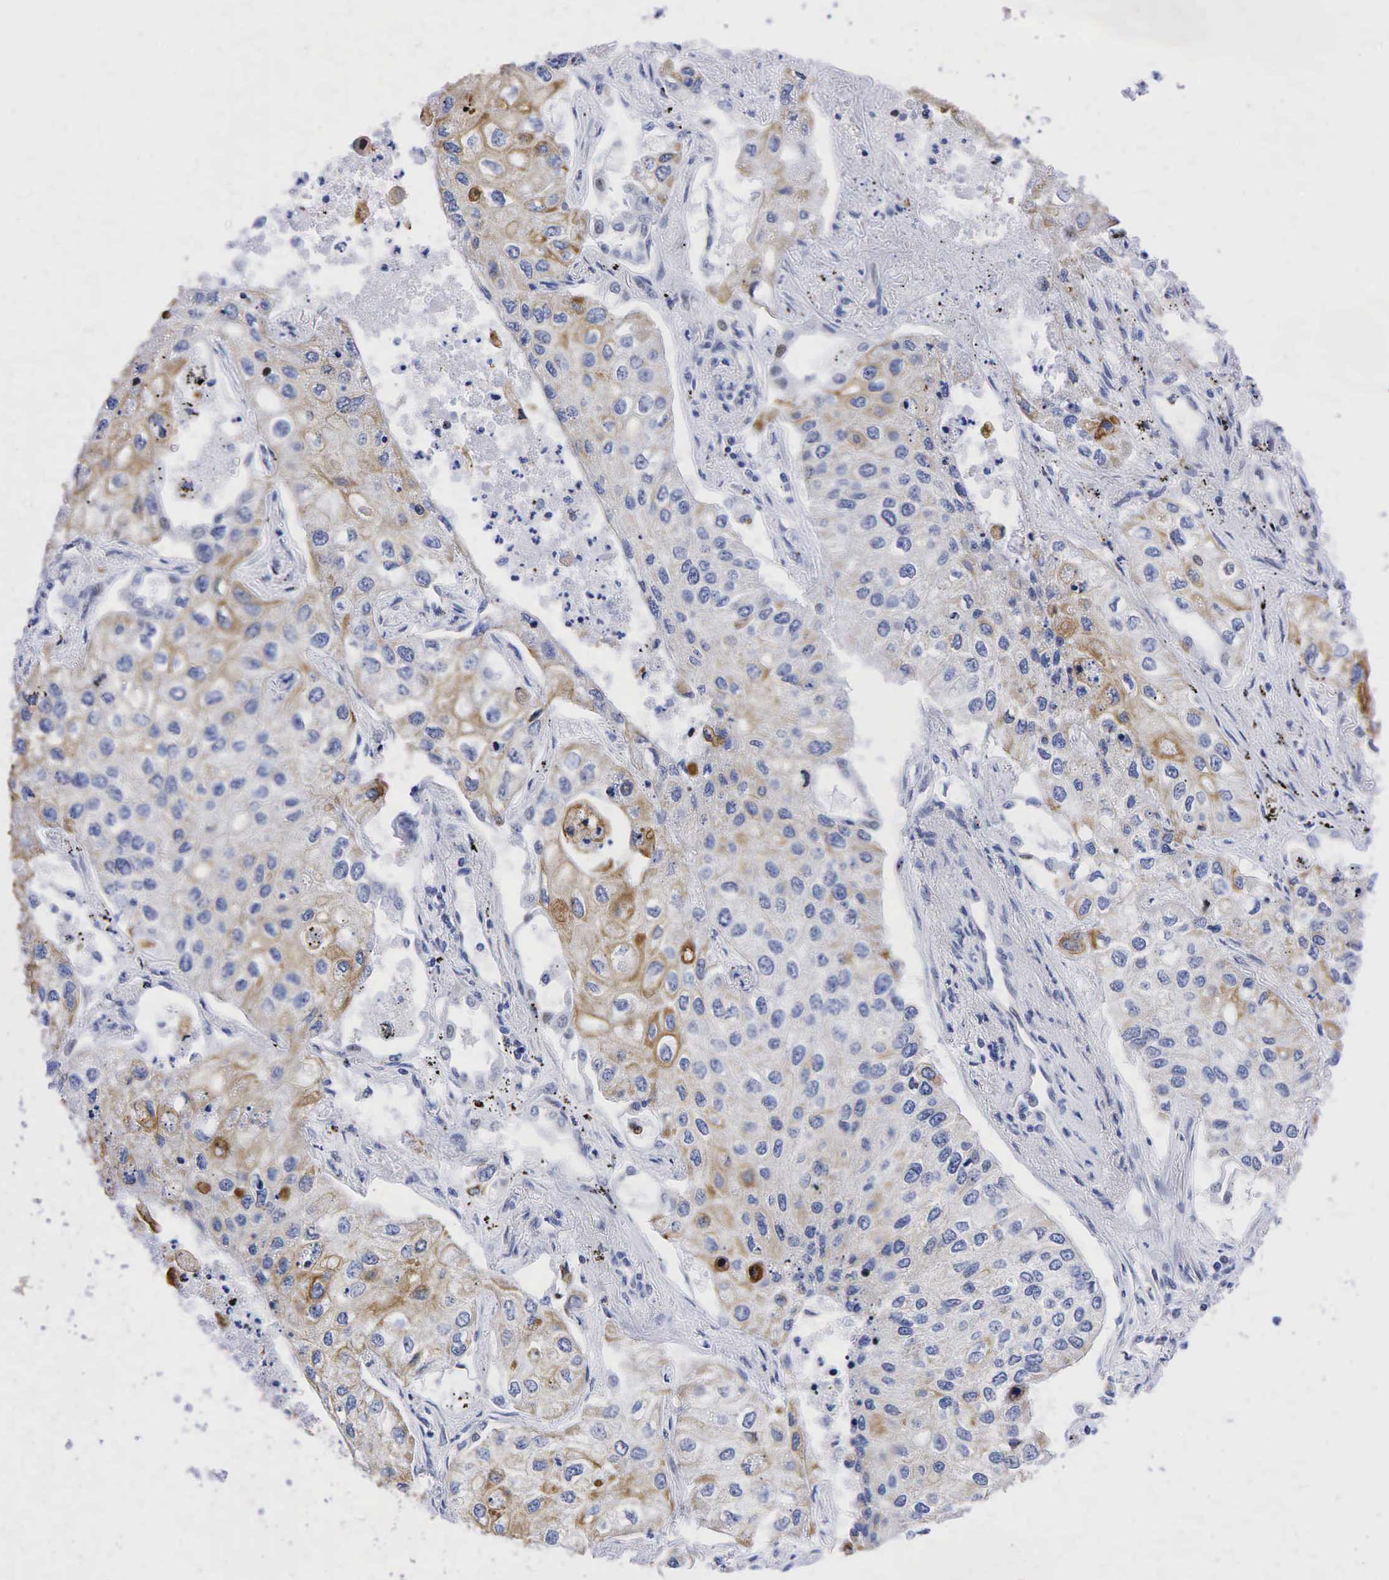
{"staining": {"intensity": "weak", "quantity": "25%-75%", "location": "cytoplasmic/membranous"}, "tissue": "lung cancer", "cell_type": "Tumor cells", "image_type": "cancer", "snomed": [{"axis": "morphology", "description": "Squamous cell carcinoma, NOS"}, {"axis": "topography", "description": "Lung"}], "caption": "Immunohistochemistry image of lung cancer stained for a protein (brown), which demonstrates low levels of weak cytoplasmic/membranous staining in approximately 25%-75% of tumor cells.", "gene": "PGR", "patient": {"sex": "male", "age": 75}}